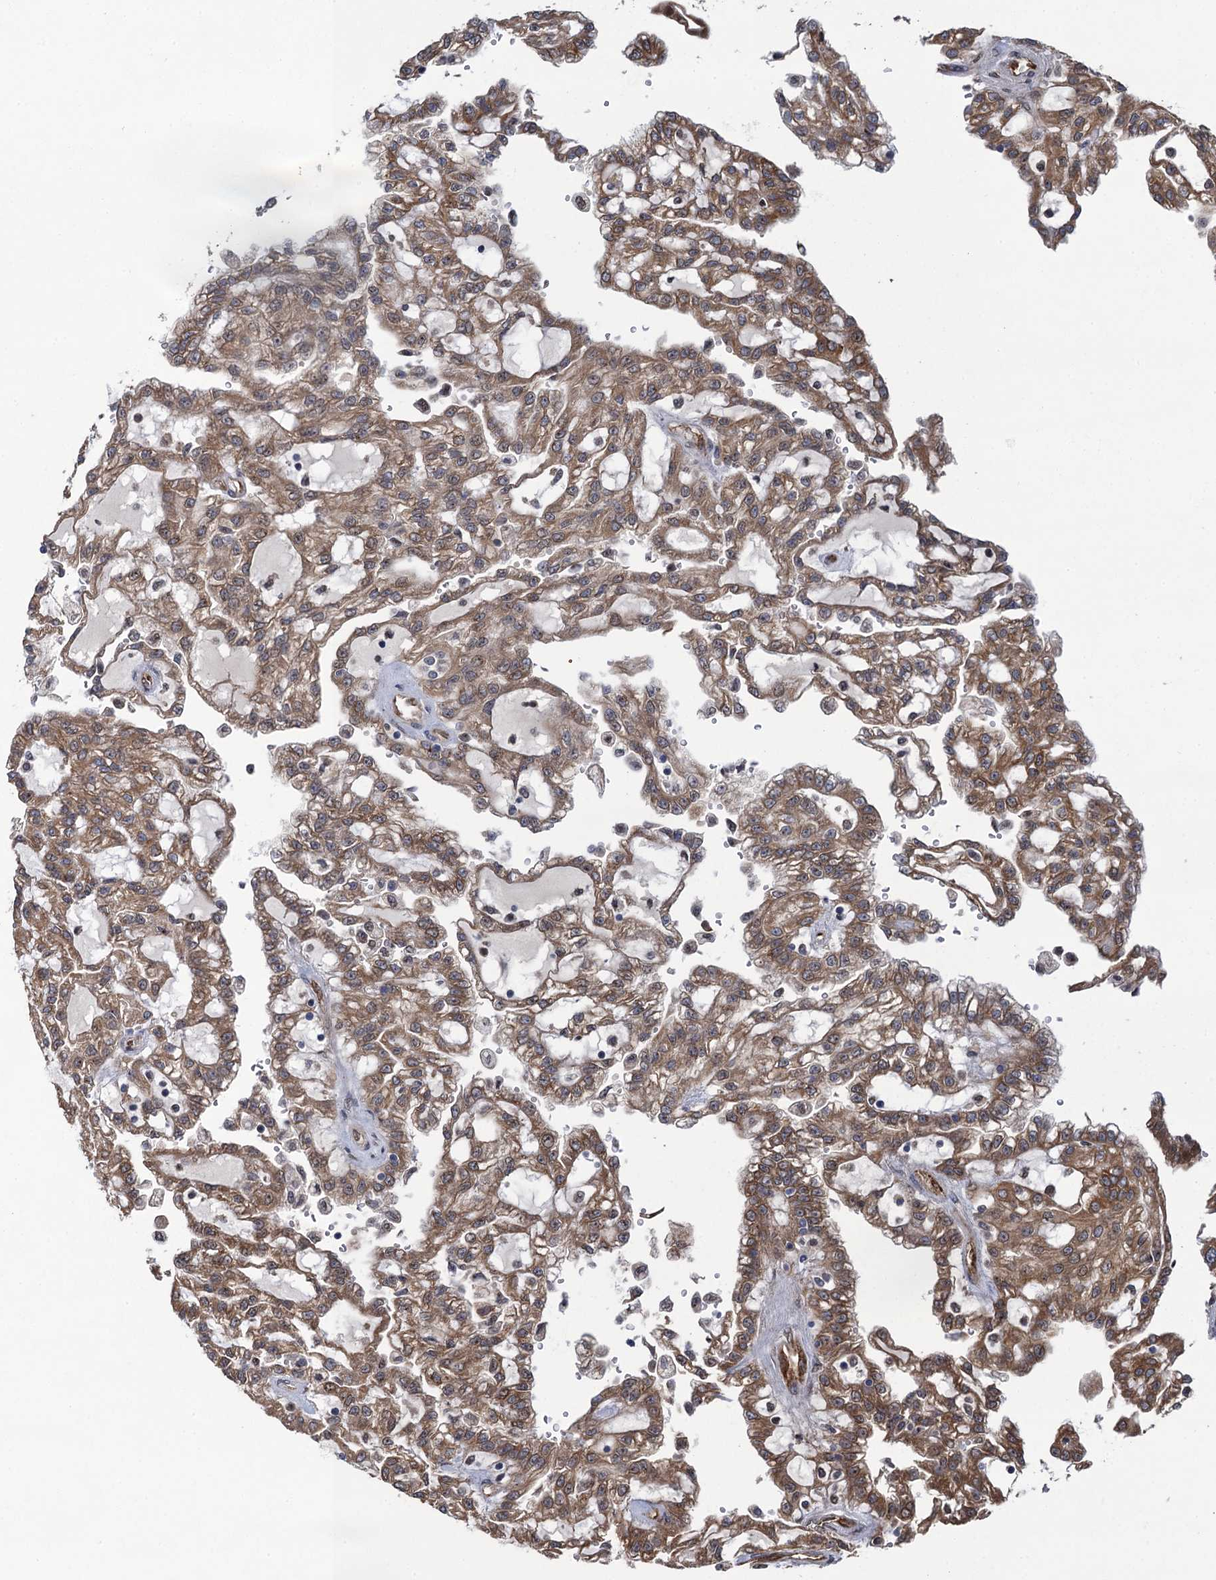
{"staining": {"intensity": "moderate", "quantity": ">75%", "location": "cytoplasmic/membranous"}, "tissue": "renal cancer", "cell_type": "Tumor cells", "image_type": "cancer", "snomed": [{"axis": "morphology", "description": "Adenocarcinoma, NOS"}, {"axis": "topography", "description": "Kidney"}], "caption": "Immunohistochemical staining of renal adenocarcinoma shows medium levels of moderate cytoplasmic/membranous staining in approximately >75% of tumor cells.", "gene": "EVX2", "patient": {"sex": "male", "age": 63}}